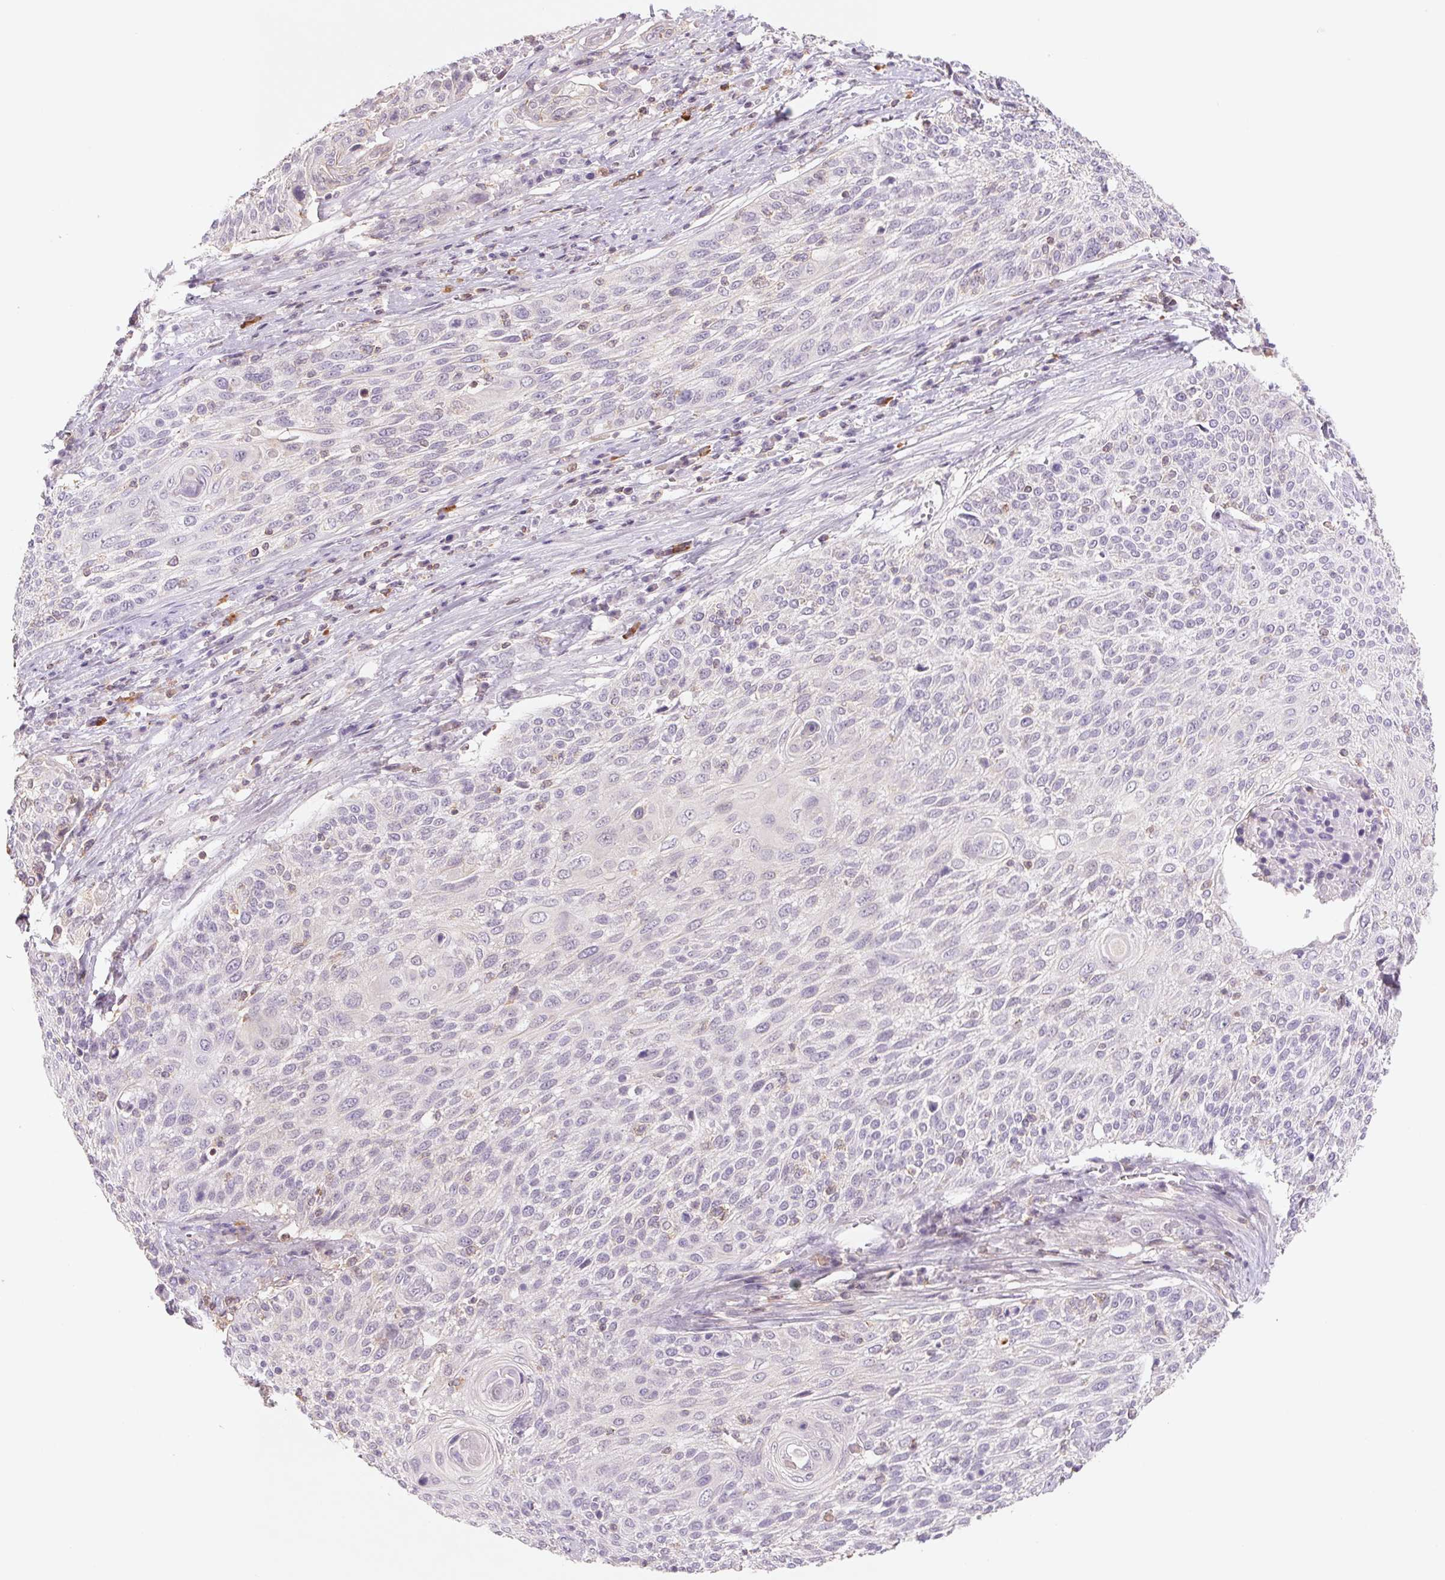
{"staining": {"intensity": "negative", "quantity": "none", "location": "none"}, "tissue": "cervical cancer", "cell_type": "Tumor cells", "image_type": "cancer", "snomed": [{"axis": "morphology", "description": "Squamous cell carcinoma, NOS"}, {"axis": "topography", "description": "Cervix"}], "caption": "Immunohistochemical staining of squamous cell carcinoma (cervical) displays no significant positivity in tumor cells.", "gene": "KIF26A", "patient": {"sex": "female", "age": 31}}